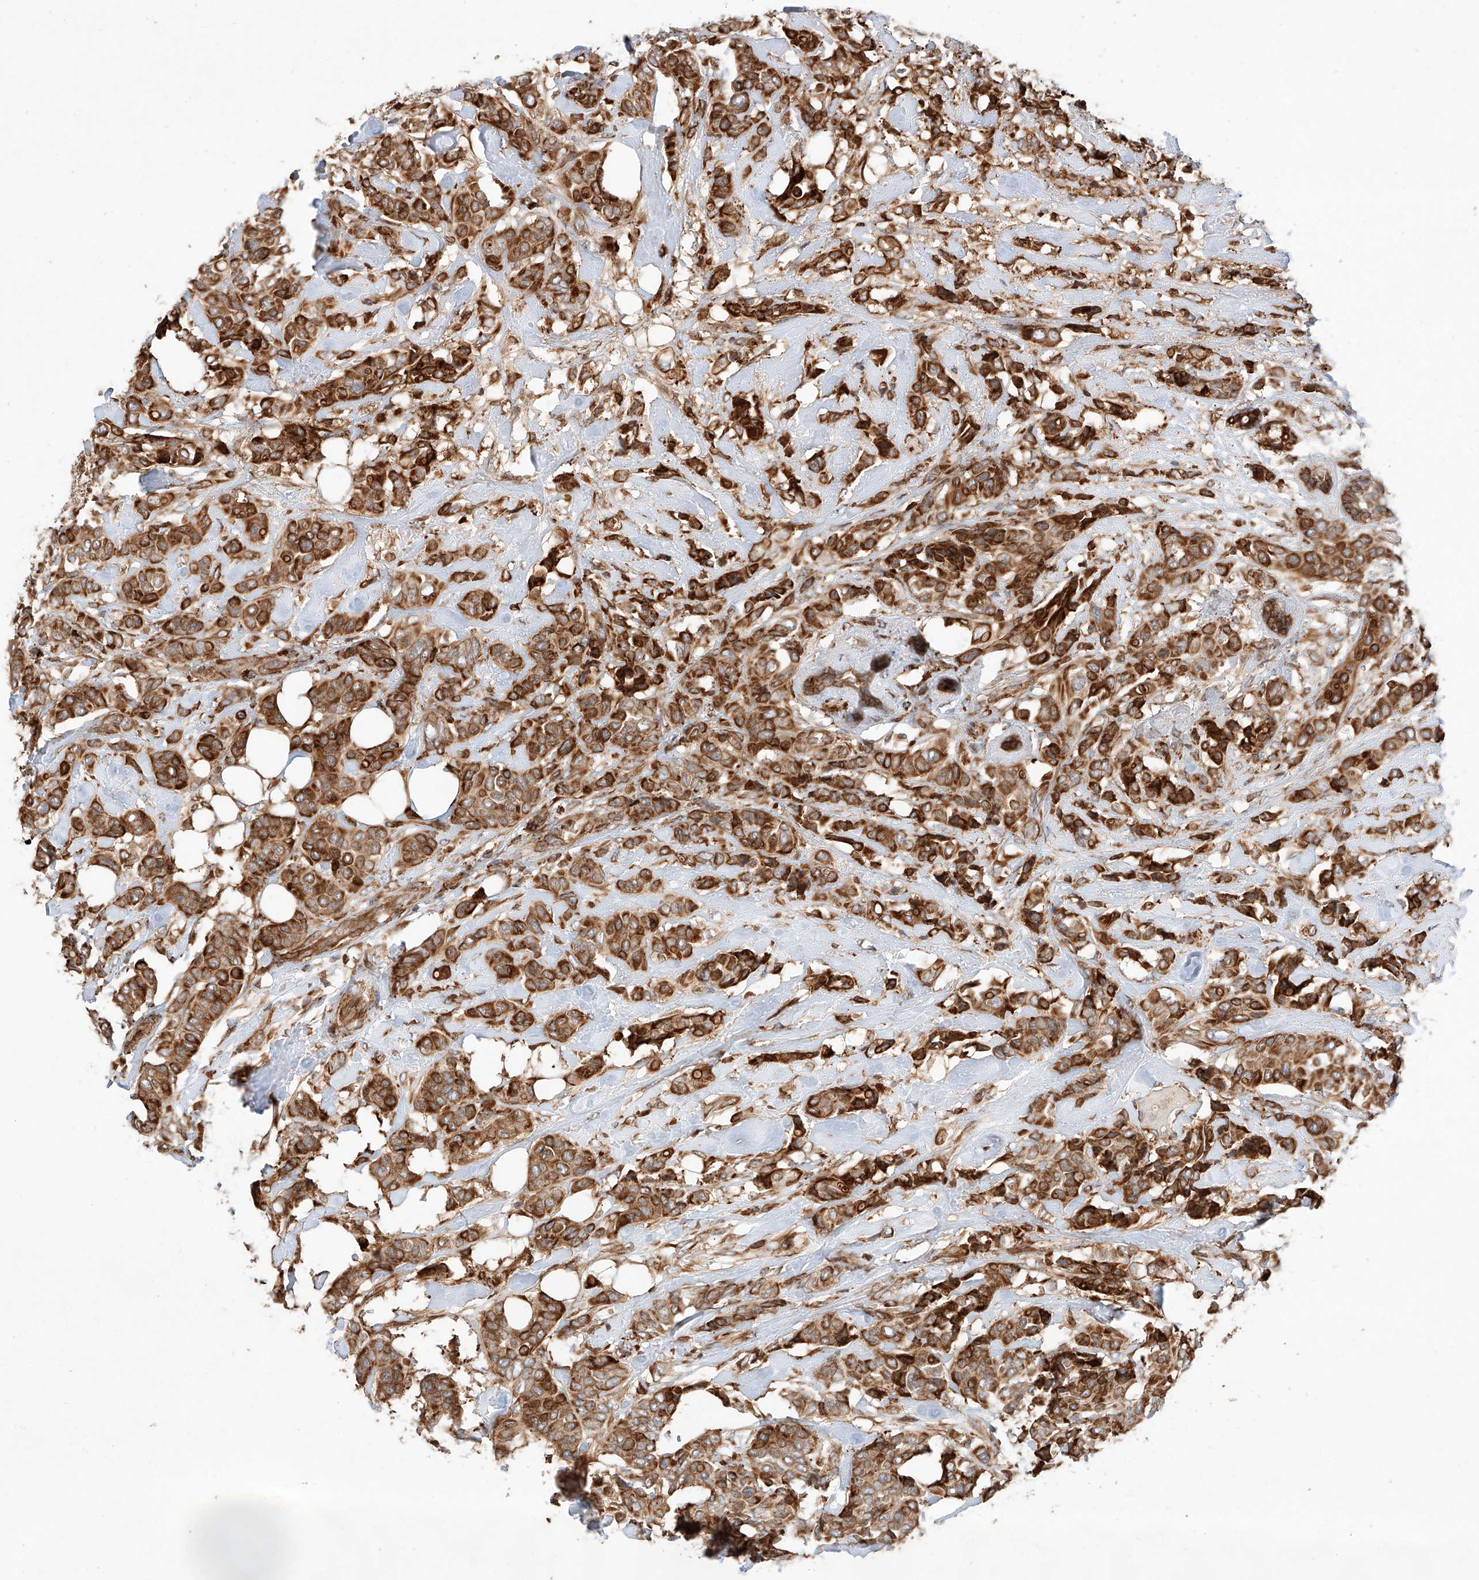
{"staining": {"intensity": "strong", "quantity": ">75%", "location": "cytoplasmic/membranous"}, "tissue": "breast cancer", "cell_type": "Tumor cells", "image_type": "cancer", "snomed": [{"axis": "morphology", "description": "Lobular carcinoma"}, {"axis": "topography", "description": "Breast"}], "caption": "Immunohistochemical staining of human breast cancer (lobular carcinoma) reveals high levels of strong cytoplasmic/membranous protein staining in approximately >75% of tumor cells.", "gene": "ZNF84", "patient": {"sex": "female", "age": 51}}